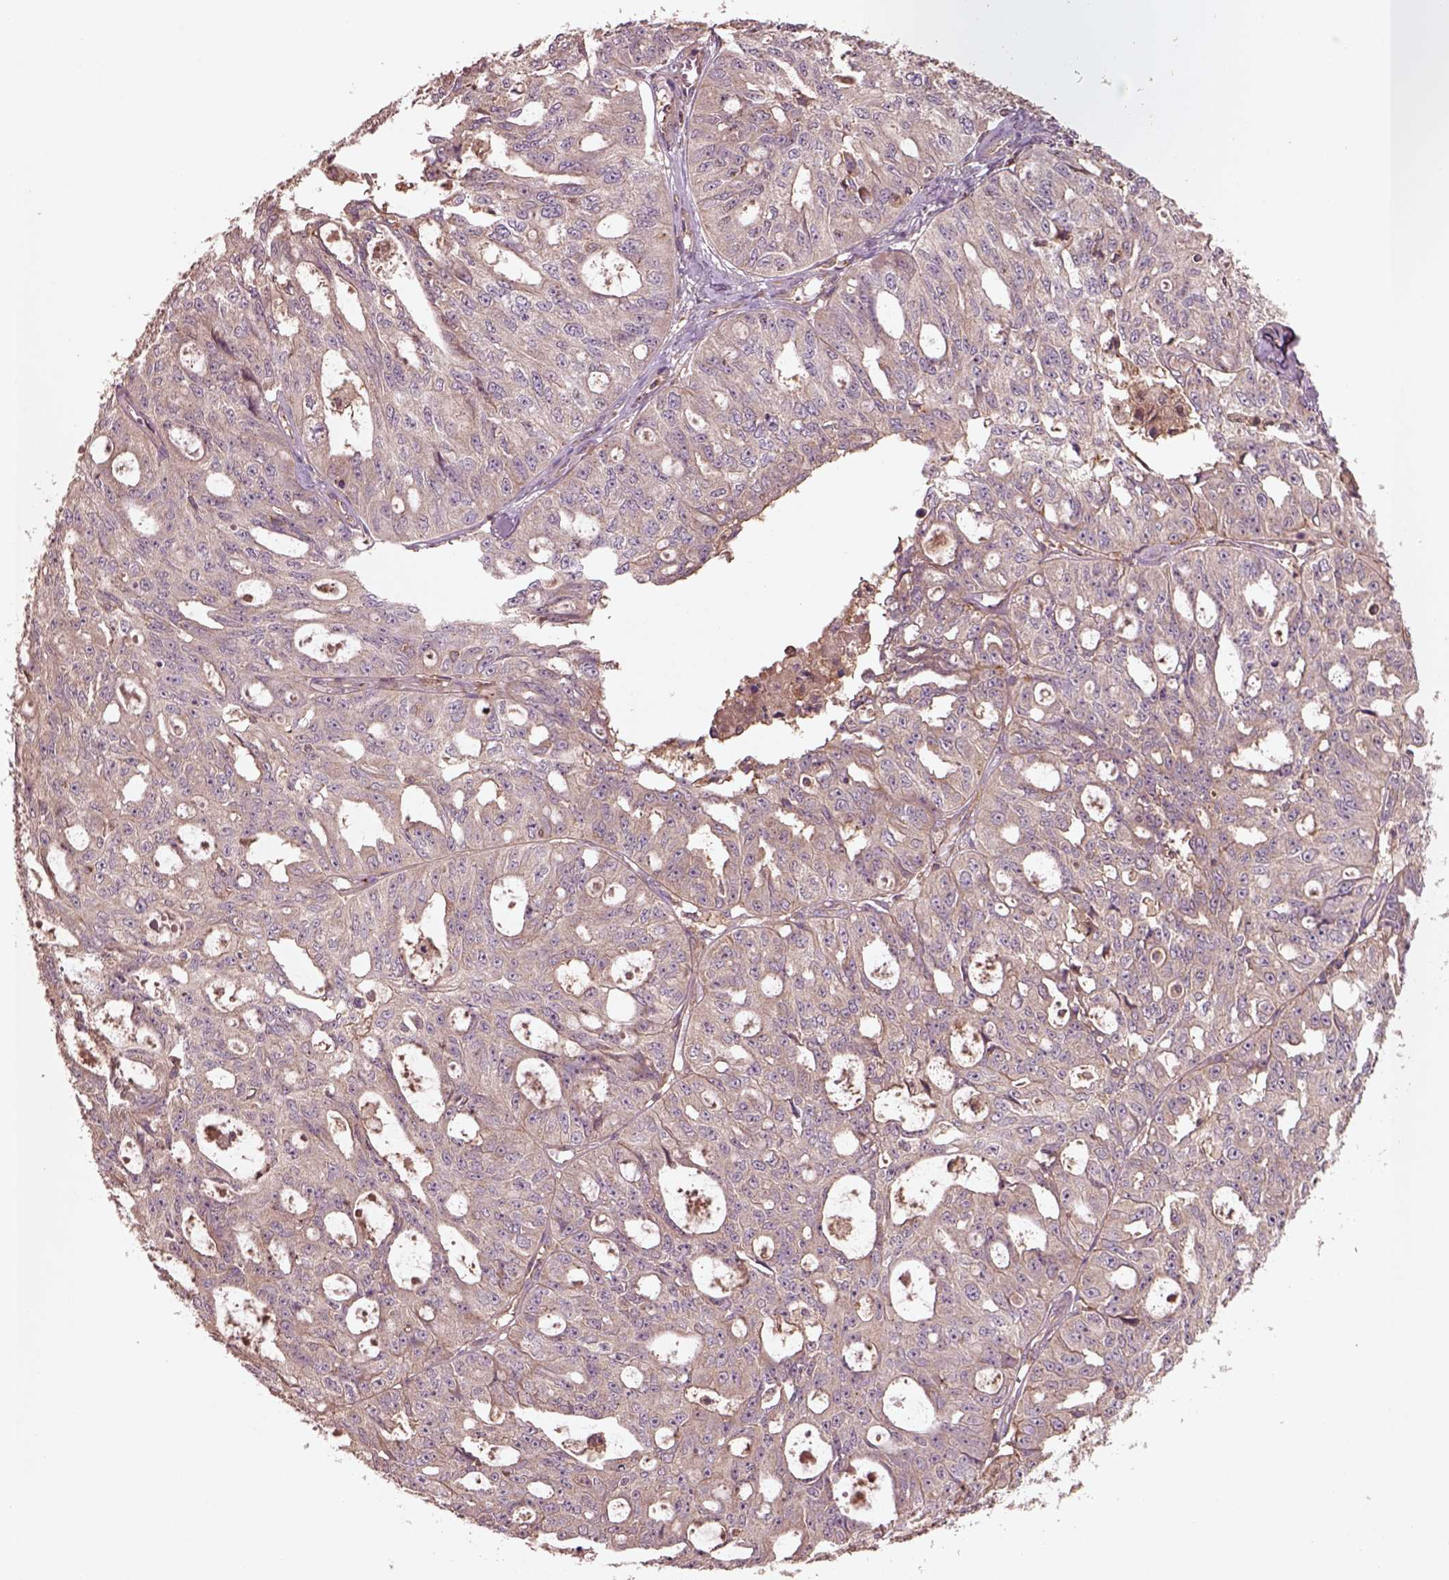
{"staining": {"intensity": "weak", "quantity": ">75%", "location": "cytoplasmic/membranous"}, "tissue": "ovarian cancer", "cell_type": "Tumor cells", "image_type": "cancer", "snomed": [{"axis": "morphology", "description": "Carcinoma, endometroid"}, {"axis": "topography", "description": "Ovary"}], "caption": "Ovarian endometroid carcinoma stained with a brown dye shows weak cytoplasmic/membranous positive expression in about >75% of tumor cells.", "gene": "TRADD", "patient": {"sex": "female", "age": 65}}